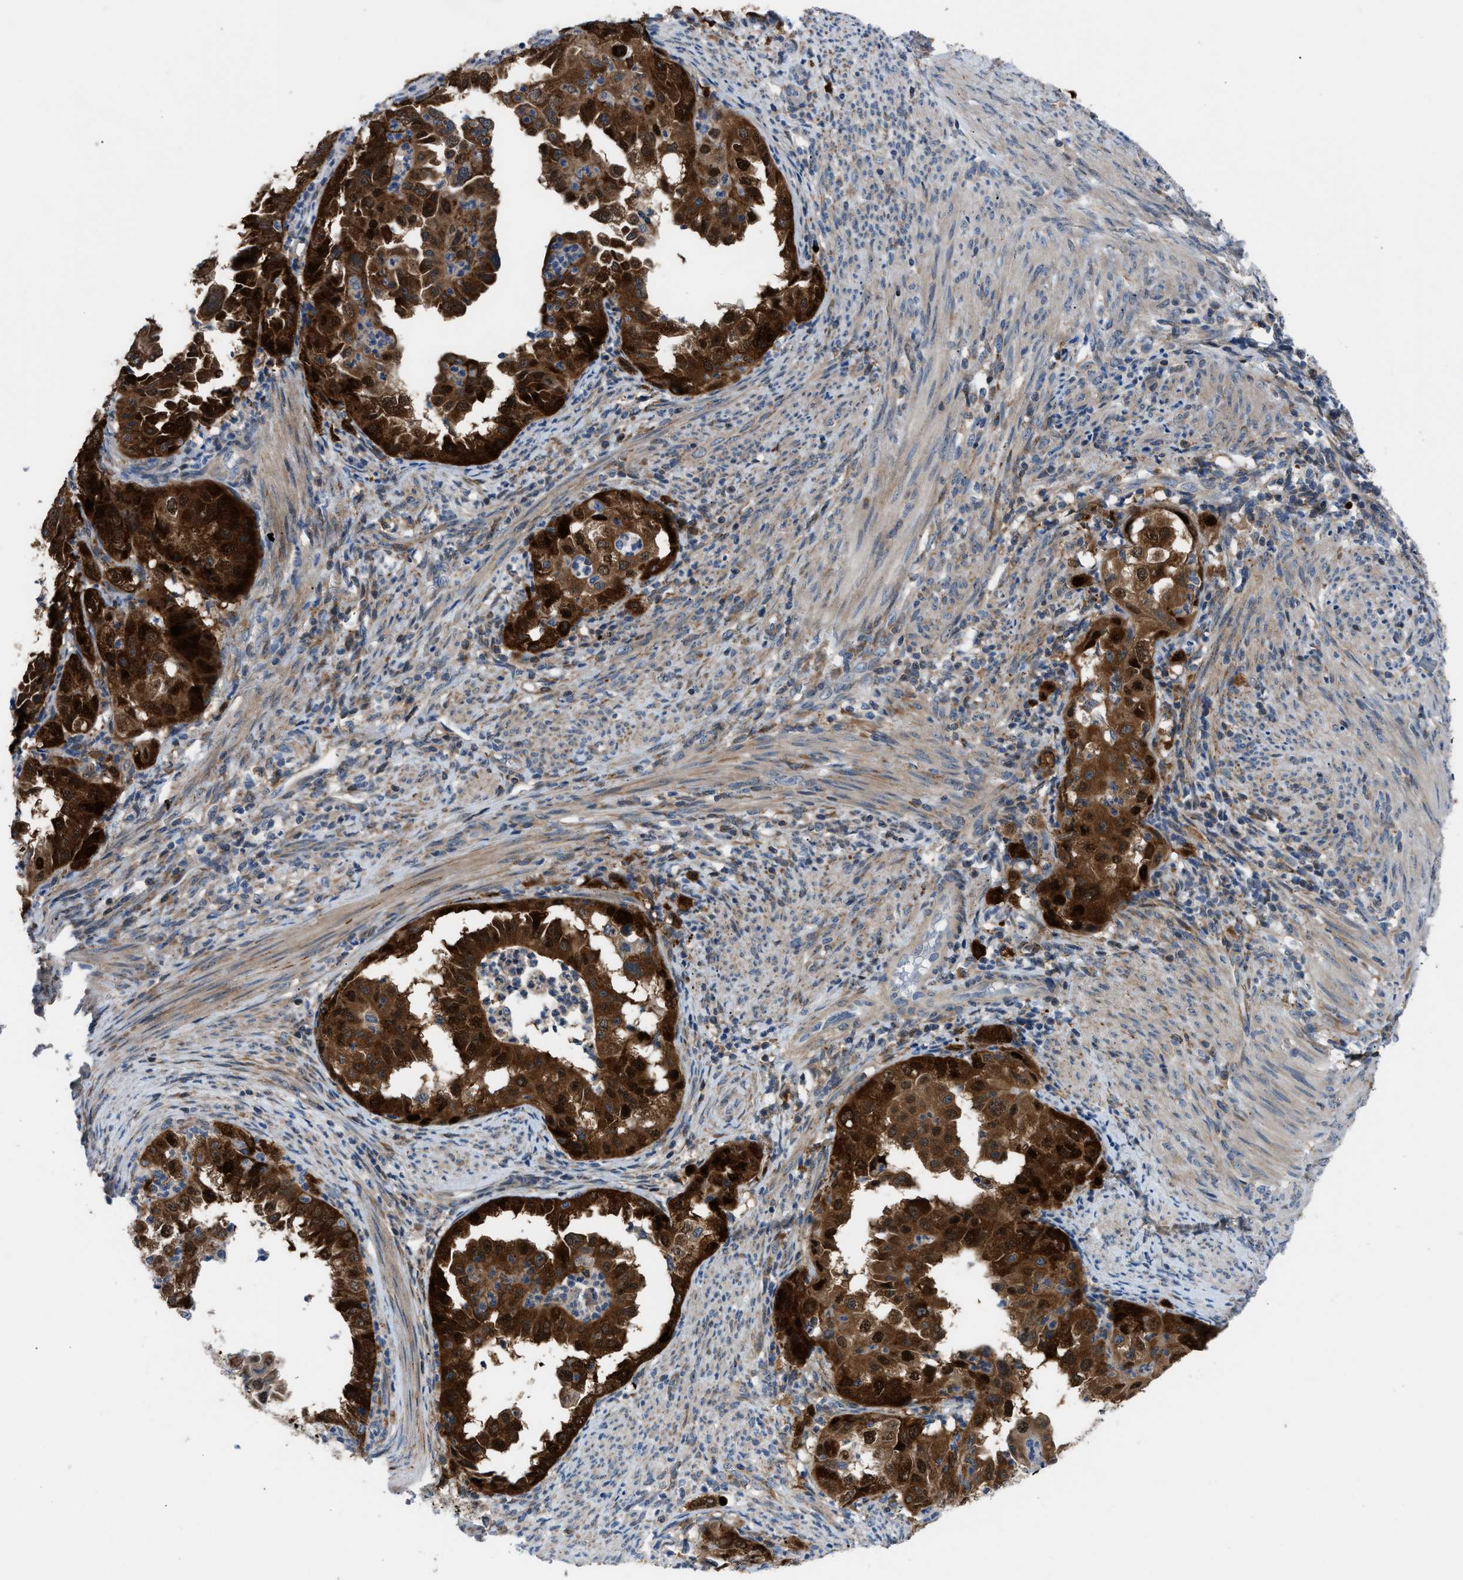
{"staining": {"intensity": "strong", "quantity": ">75%", "location": "cytoplasmic/membranous,nuclear"}, "tissue": "endometrial cancer", "cell_type": "Tumor cells", "image_type": "cancer", "snomed": [{"axis": "morphology", "description": "Adenocarcinoma, NOS"}, {"axis": "topography", "description": "Endometrium"}], "caption": "This histopathology image demonstrates immunohistochemistry staining of endometrial cancer, with high strong cytoplasmic/membranous and nuclear expression in approximately >75% of tumor cells.", "gene": "TMEM45B", "patient": {"sex": "female", "age": 85}}